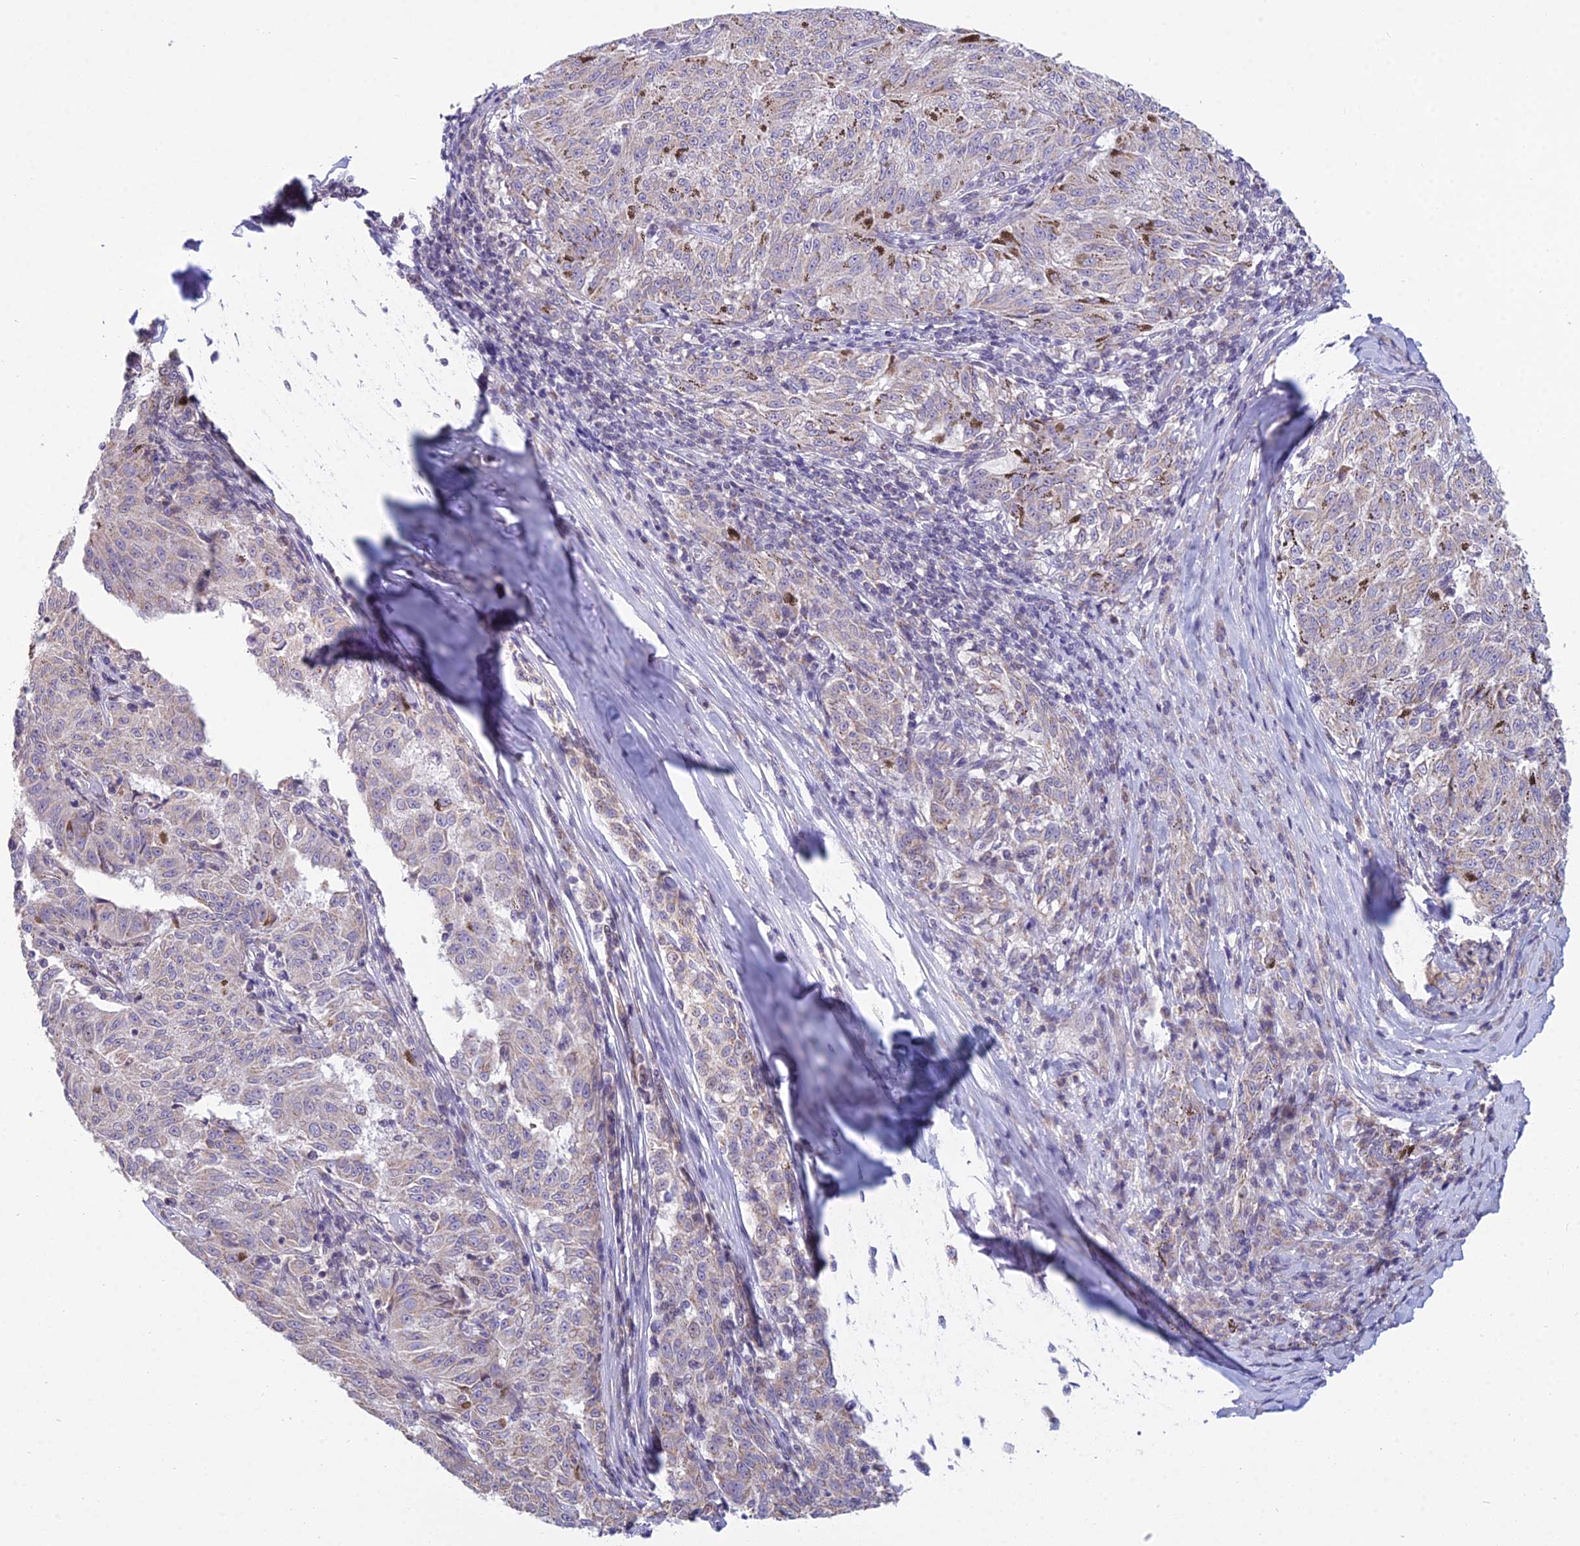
{"staining": {"intensity": "weak", "quantity": "<25%", "location": "cytoplasmic/membranous"}, "tissue": "melanoma", "cell_type": "Tumor cells", "image_type": "cancer", "snomed": [{"axis": "morphology", "description": "Malignant melanoma, NOS"}, {"axis": "topography", "description": "Skin"}], "caption": "Immunohistochemistry (IHC) micrograph of human melanoma stained for a protein (brown), which exhibits no positivity in tumor cells. (DAB (3,3'-diaminobenzidine) IHC with hematoxylin counter stain).", "gene": "CFAP206", "patient": {"sex": "female", "age": 72}}